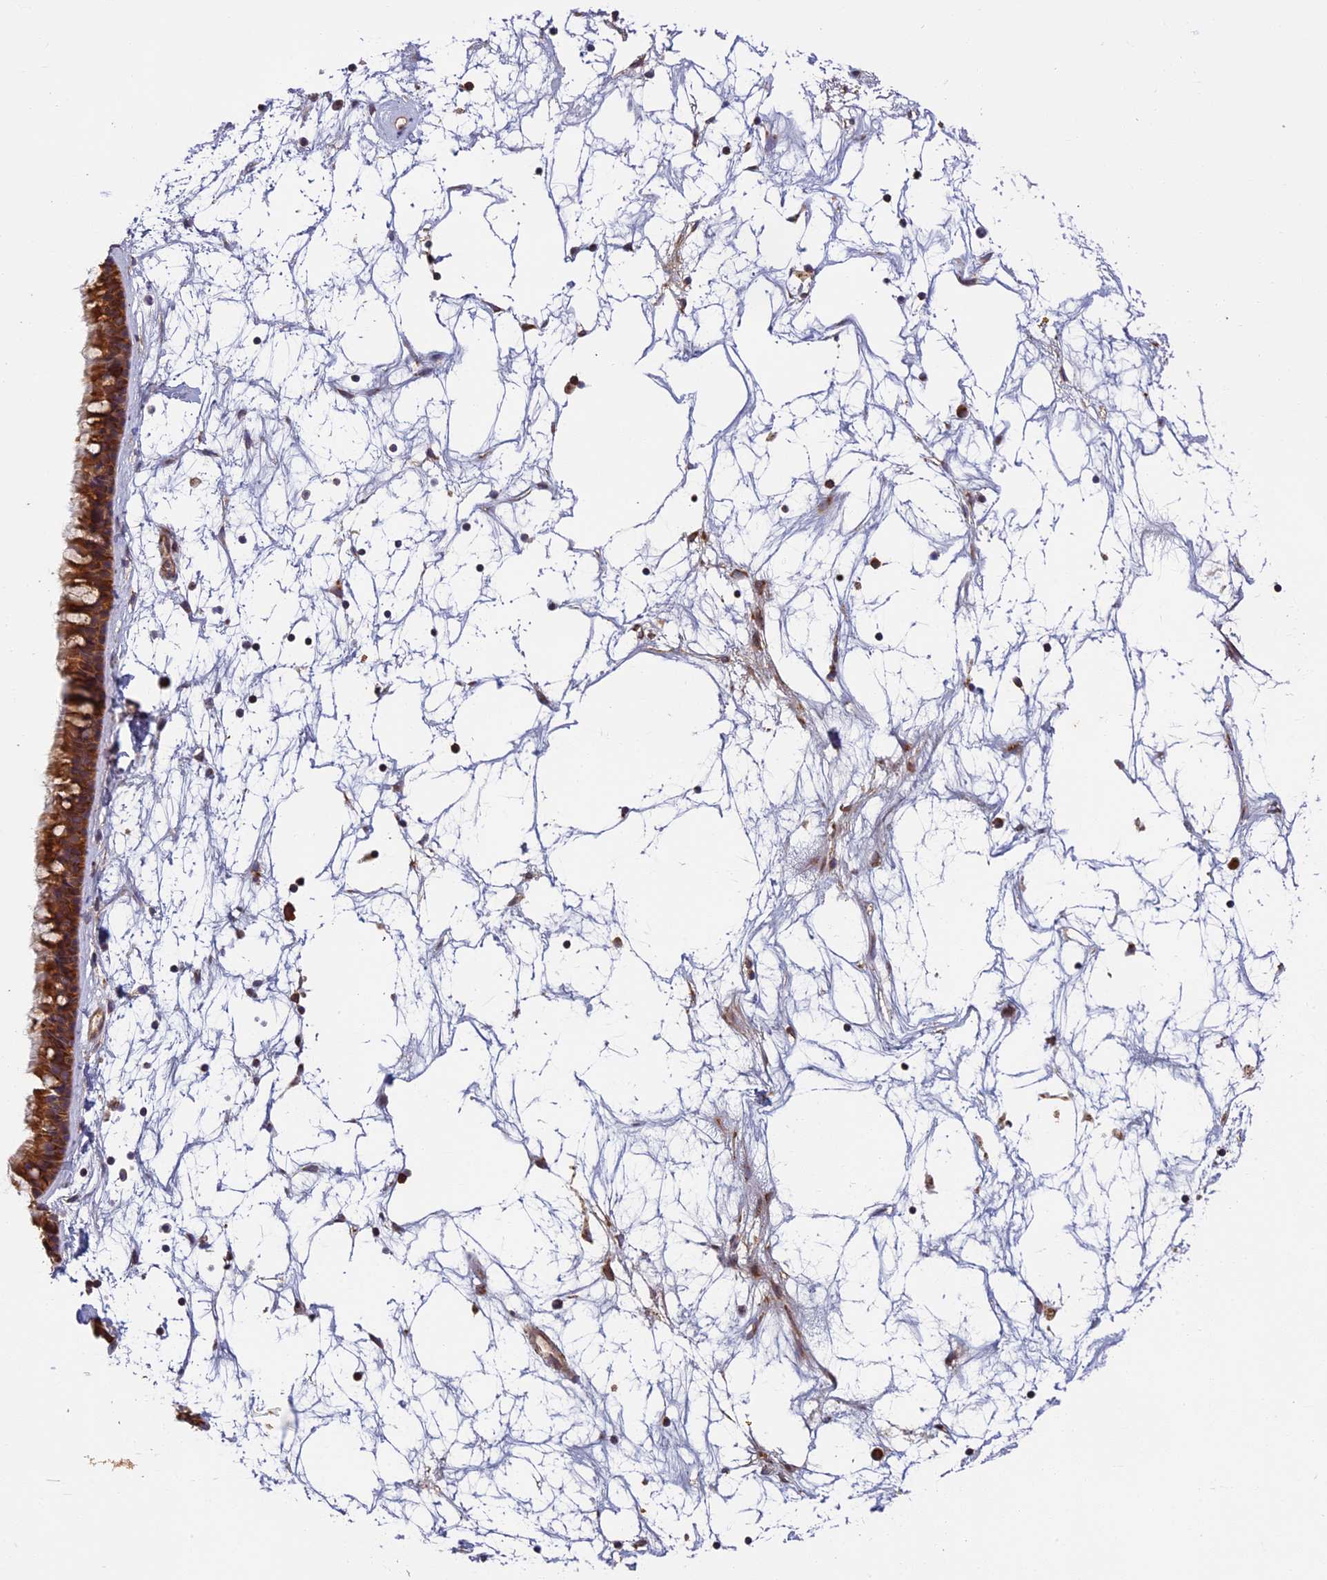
{"staining": {"intensity": "moderate", "quantity": ">75%", "location": "cytoplasmic/membranous"}, "tissue": "nasopharynx", "cell_type": "Respiratory epithelial cells", "image_type": "normal", "snomed": [{"axis": "morphology", "description": "Normal tissue, NOS"}, {"axis": "topography", "description": "Nasopharynx"}], "caption": "This image reveals immunohistochemistry (IHC) staining of normal human nasopharynx, with medium moderate cytoplasmic/membranous expression in approximately >75% of respiratory epithelial cells.", "gene": "EDAR", "patient": {"sex": "male", "age": 64}}